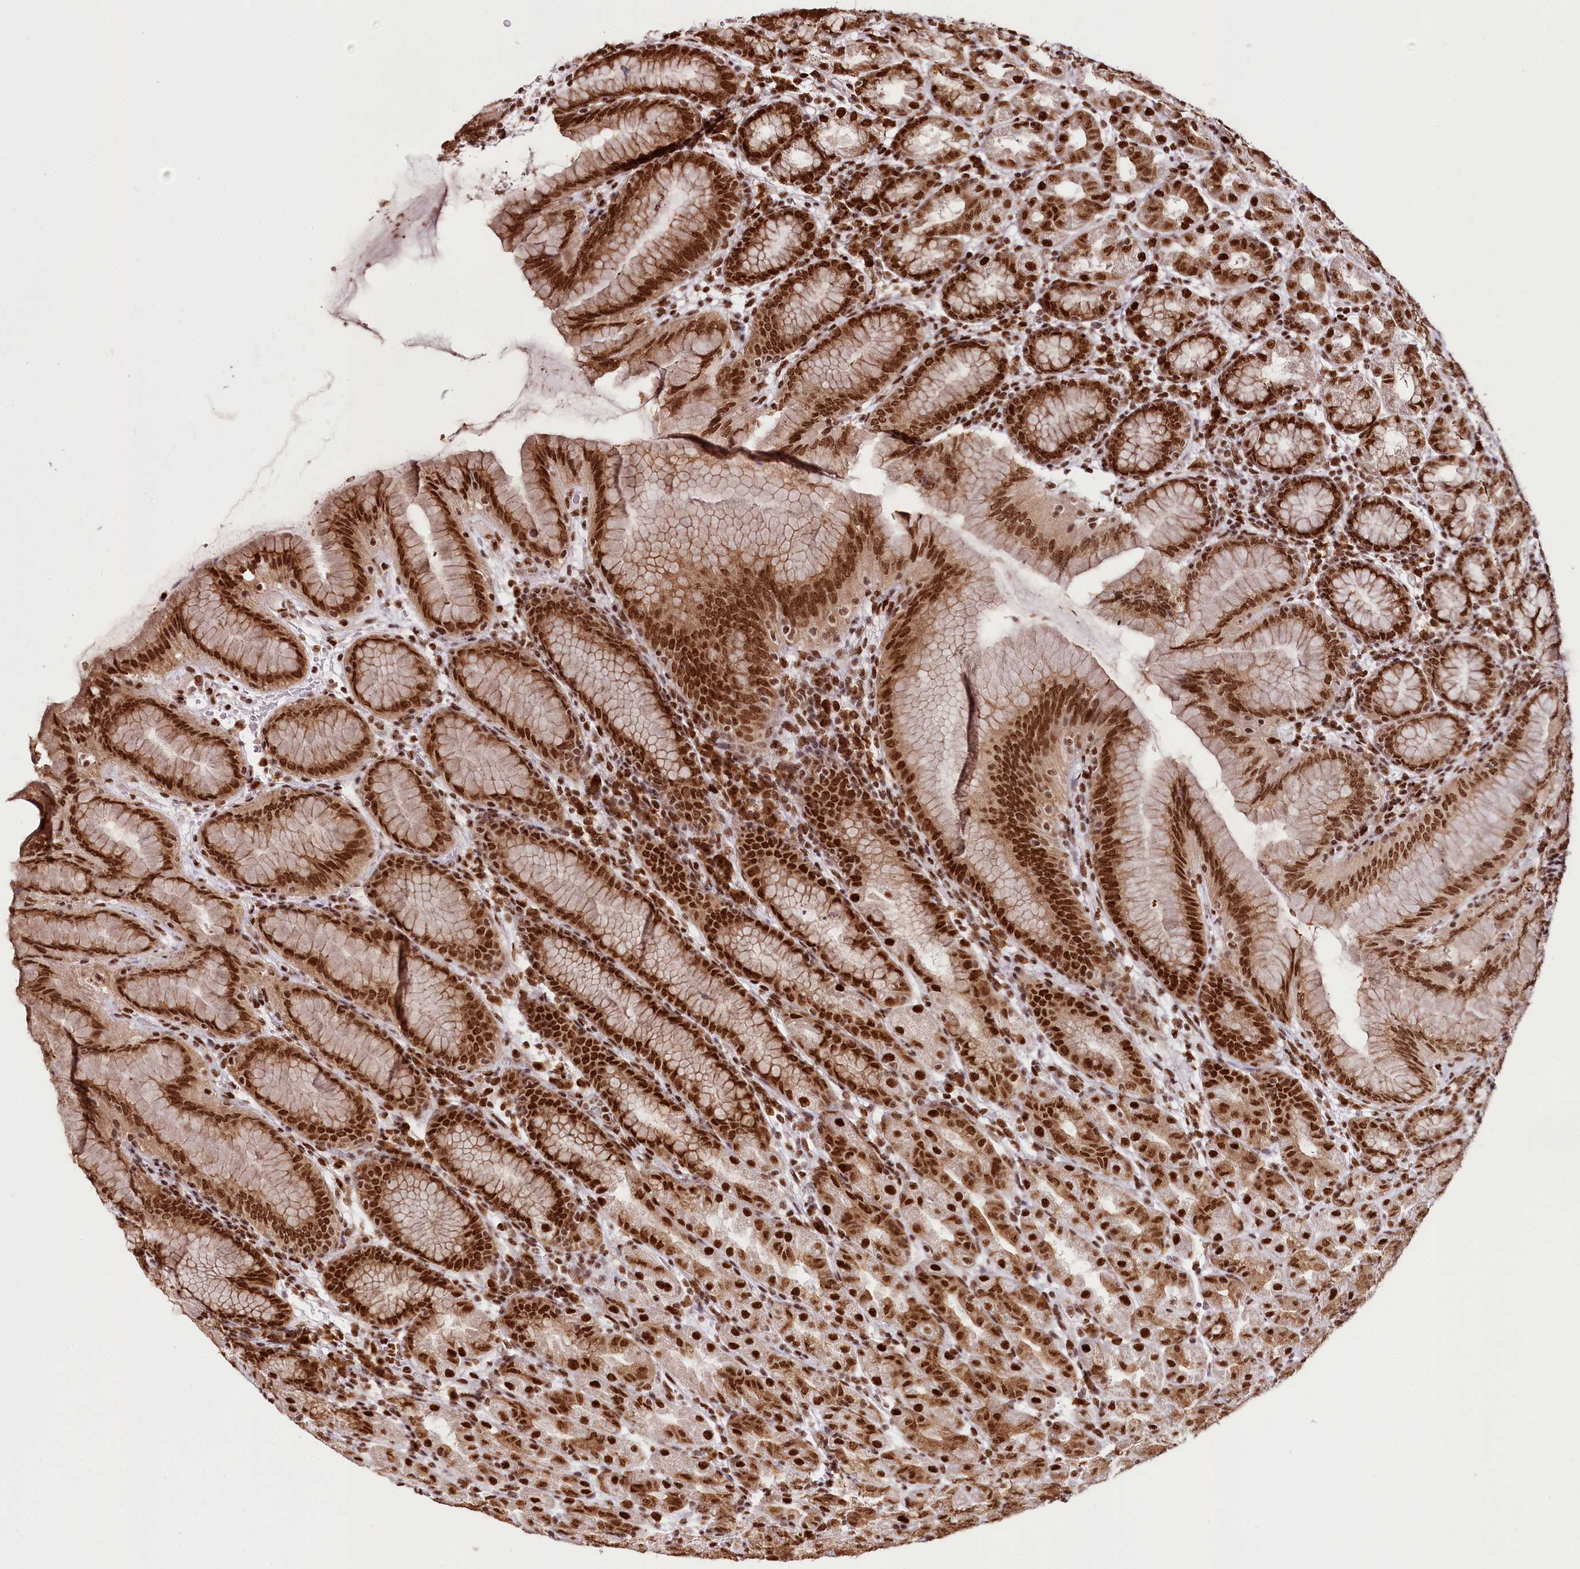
{"staining": {"intensity": "strong", "quantity": ">75%", "location": "cytoplasmic/membranous,nuclear"}, "tissue": "stomach", "cell_type": "Glandular cells", "image_type": "normal", "snomed": [{"axis": "morphology", "description": "Normal tissue, NOS"}, {"axis": "topography", "description": "Stomach"}], "caption": "Immunohistochemical staining of unremarkable human stomach exhibits strong cytoplasmic/membranous,nuclear protein positivity in approximately >75% of glandular cells. Using DAB (brown) and hematoxylin (blue) stains, captured at high magnification using brightfield microscopy.", "gene": "SMARCE1", "patient": {"sex": "female", "age": 79}}